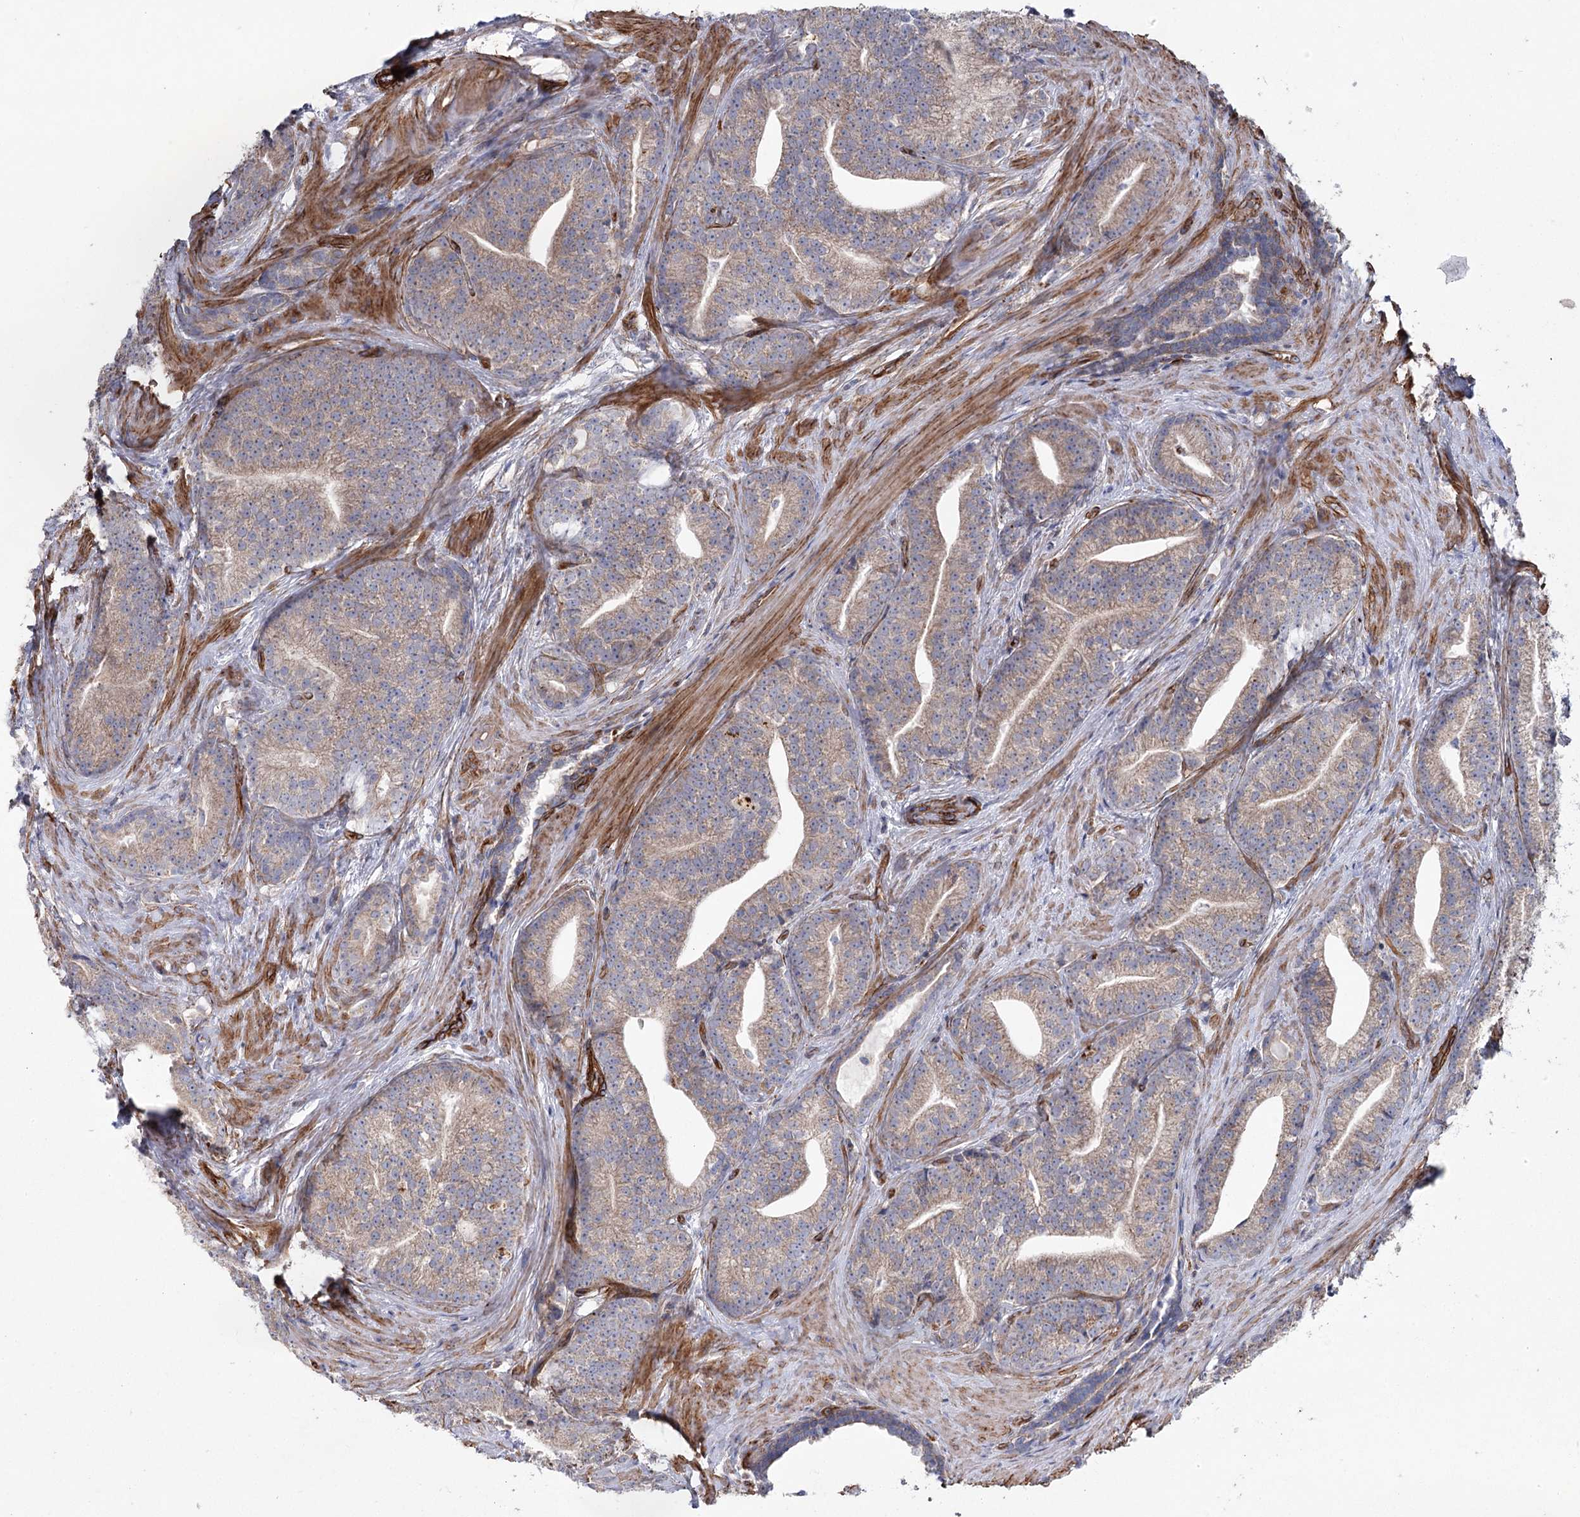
{"staining": {"intensity": "weak", "quantity": "25%-75%", "location": "cytoplasmic/membranous"}, "tissue": "prostate cancer", "cell_type": "Tumor cells", "image_type": "cancer", "snomed": [{"axis": "morphology", "description": "Adenocarcinoma, Low grade"}, {"axis": "topography", "description": "Prostate"}], "caption": "Immunohistochemical staining of human adenocarcinoma (low-grade) (prostate) reveals weak cytoplasmic/membranous protein expression in about 25%-75% of tumor cells.", "gene": "TMEM164", "patient": {"sex": "male", "age": 71}}